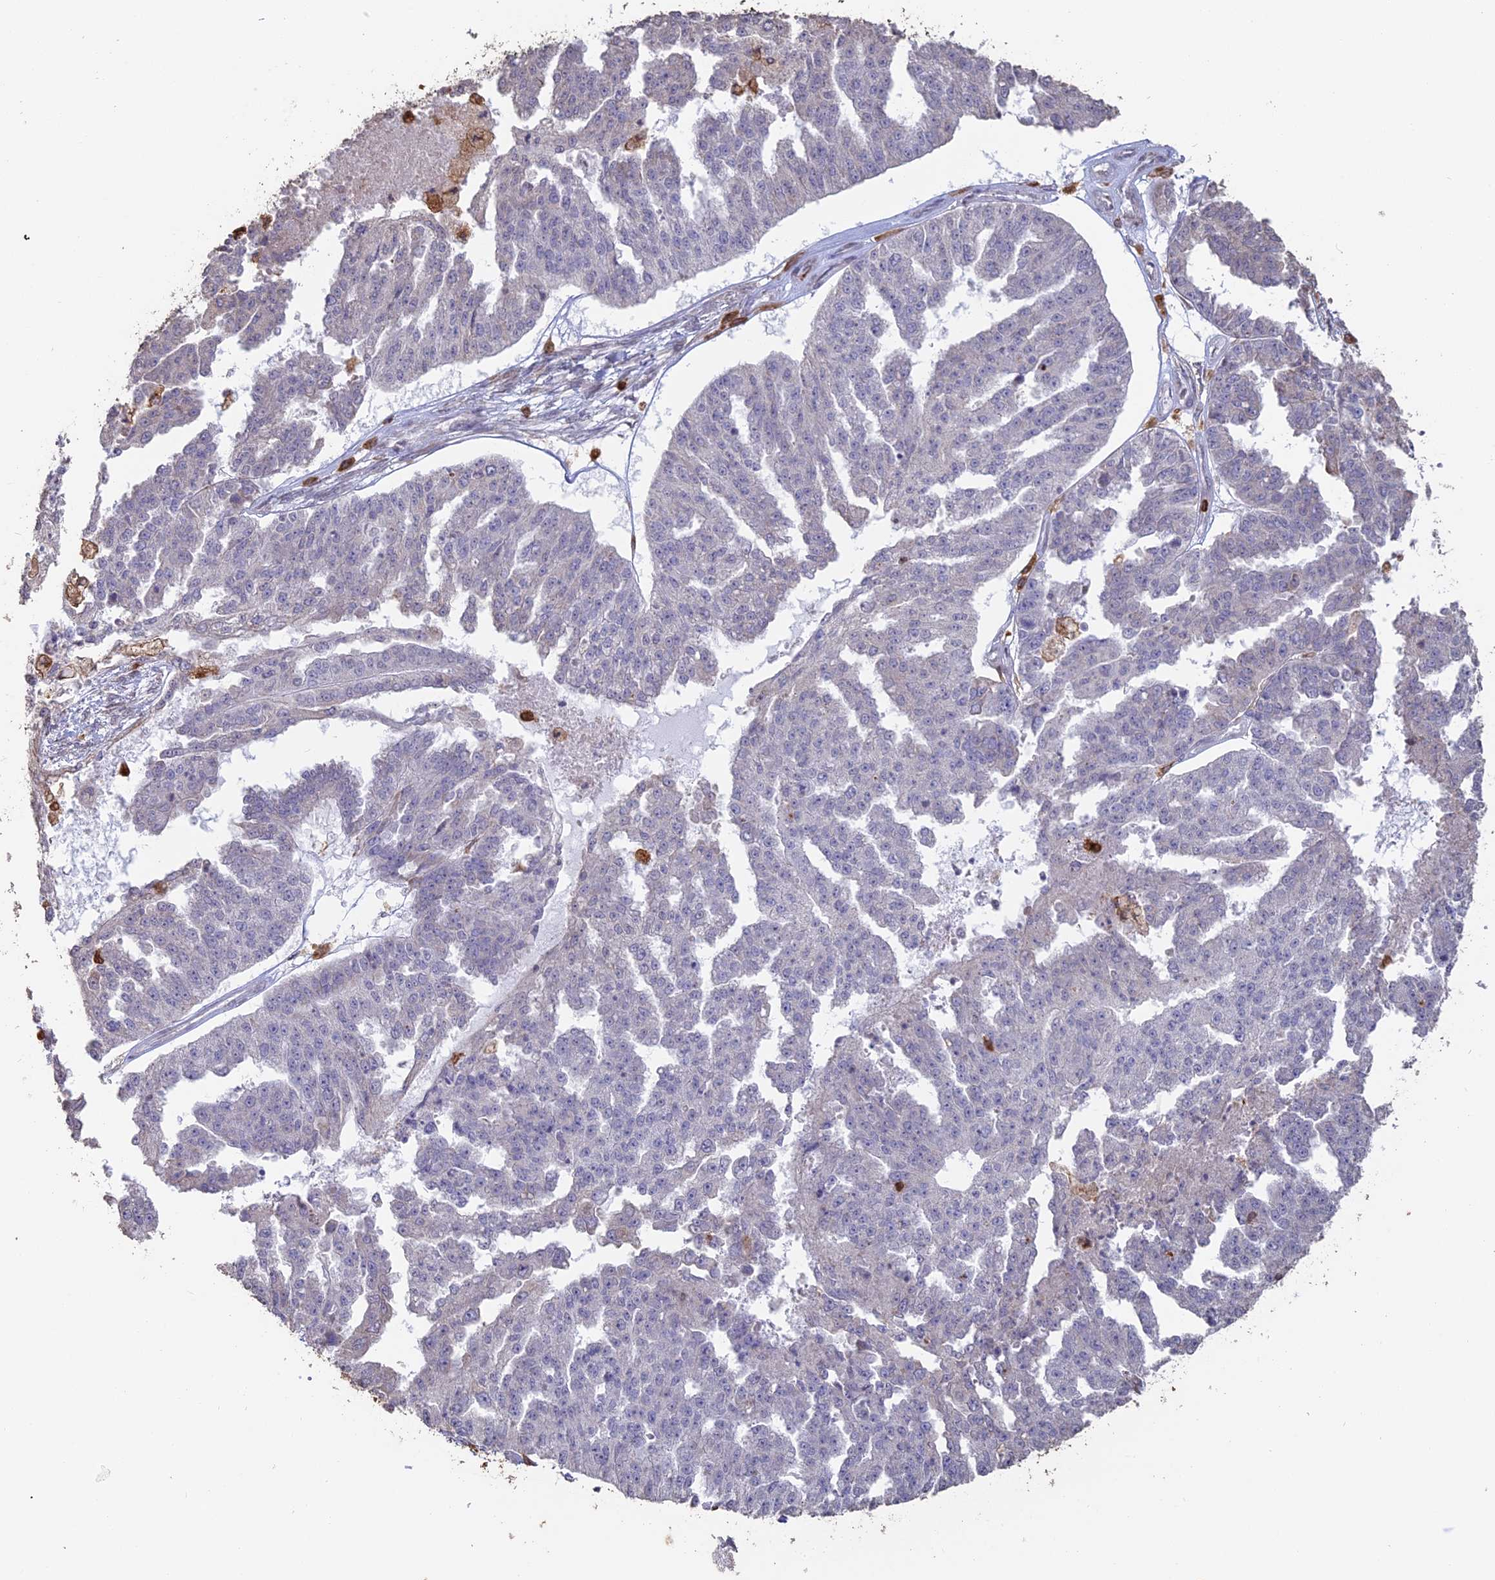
{"staining": {"intensity": "negative", "quantity": "none", "location": "none"}, "tissue": "ovarian cancer", "cell_type": "Tumor cells", "image_type": "cancer", "snomed": [{"axis": "morphology", "description": "Cystadenocarcinoma, serous, NOS"}, {"axis": "topography", "description": "Ovary"}], "caption": "High magnification brightfield microscopy of serous cystadenocarcinoma (ovarian) stained with DAB (3,3'-diaminobenzidine) (brown) and counterstained with hematoxylin (blue): tumor cells show no significant staining. (DAB IHC, high magnification).", "gene": "APOBR", "patient": {"sex": "female", "age": 58}}